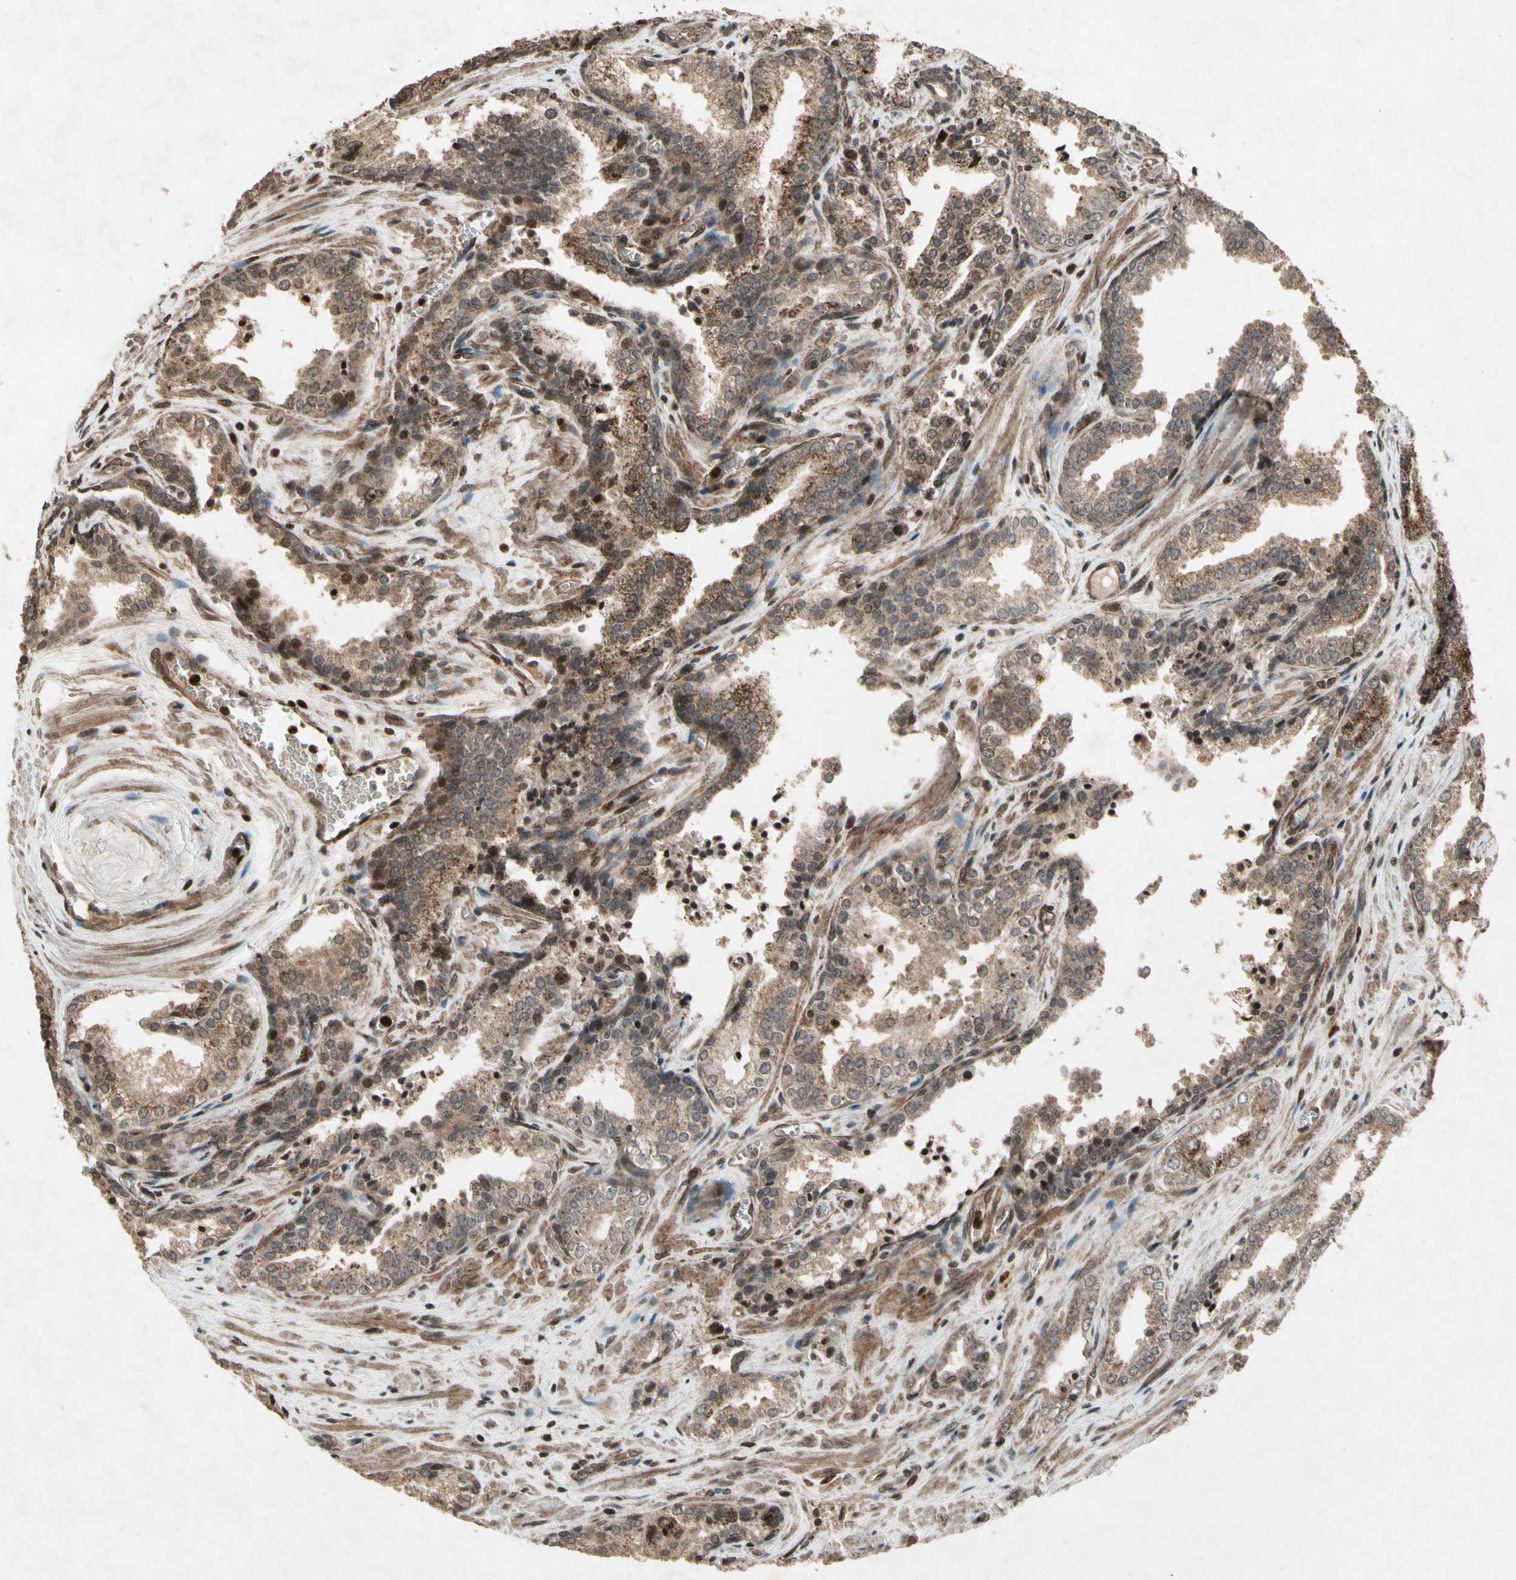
{"staining": {"intensity": "moderate", "quantity": ">75%", "location": "cytoplasmic/membranous"}, "tissue": "prostate cancer", "cell_type": "Tumor cells", "image_type": "cancer", "snomed": [{"axis": "morphology", "description": "Adenocarcinoma, Low grade"}, {"axis": "topography", "description": "Prostate"}], "caption": "Prostate adenocarcinoma (low-grade) tissue displays moderate cytoplasmic/membranous positivity in approximately >75% of tumor cells", "gene": "GLRX", "patient": {"sex": "male", "age": 60}}